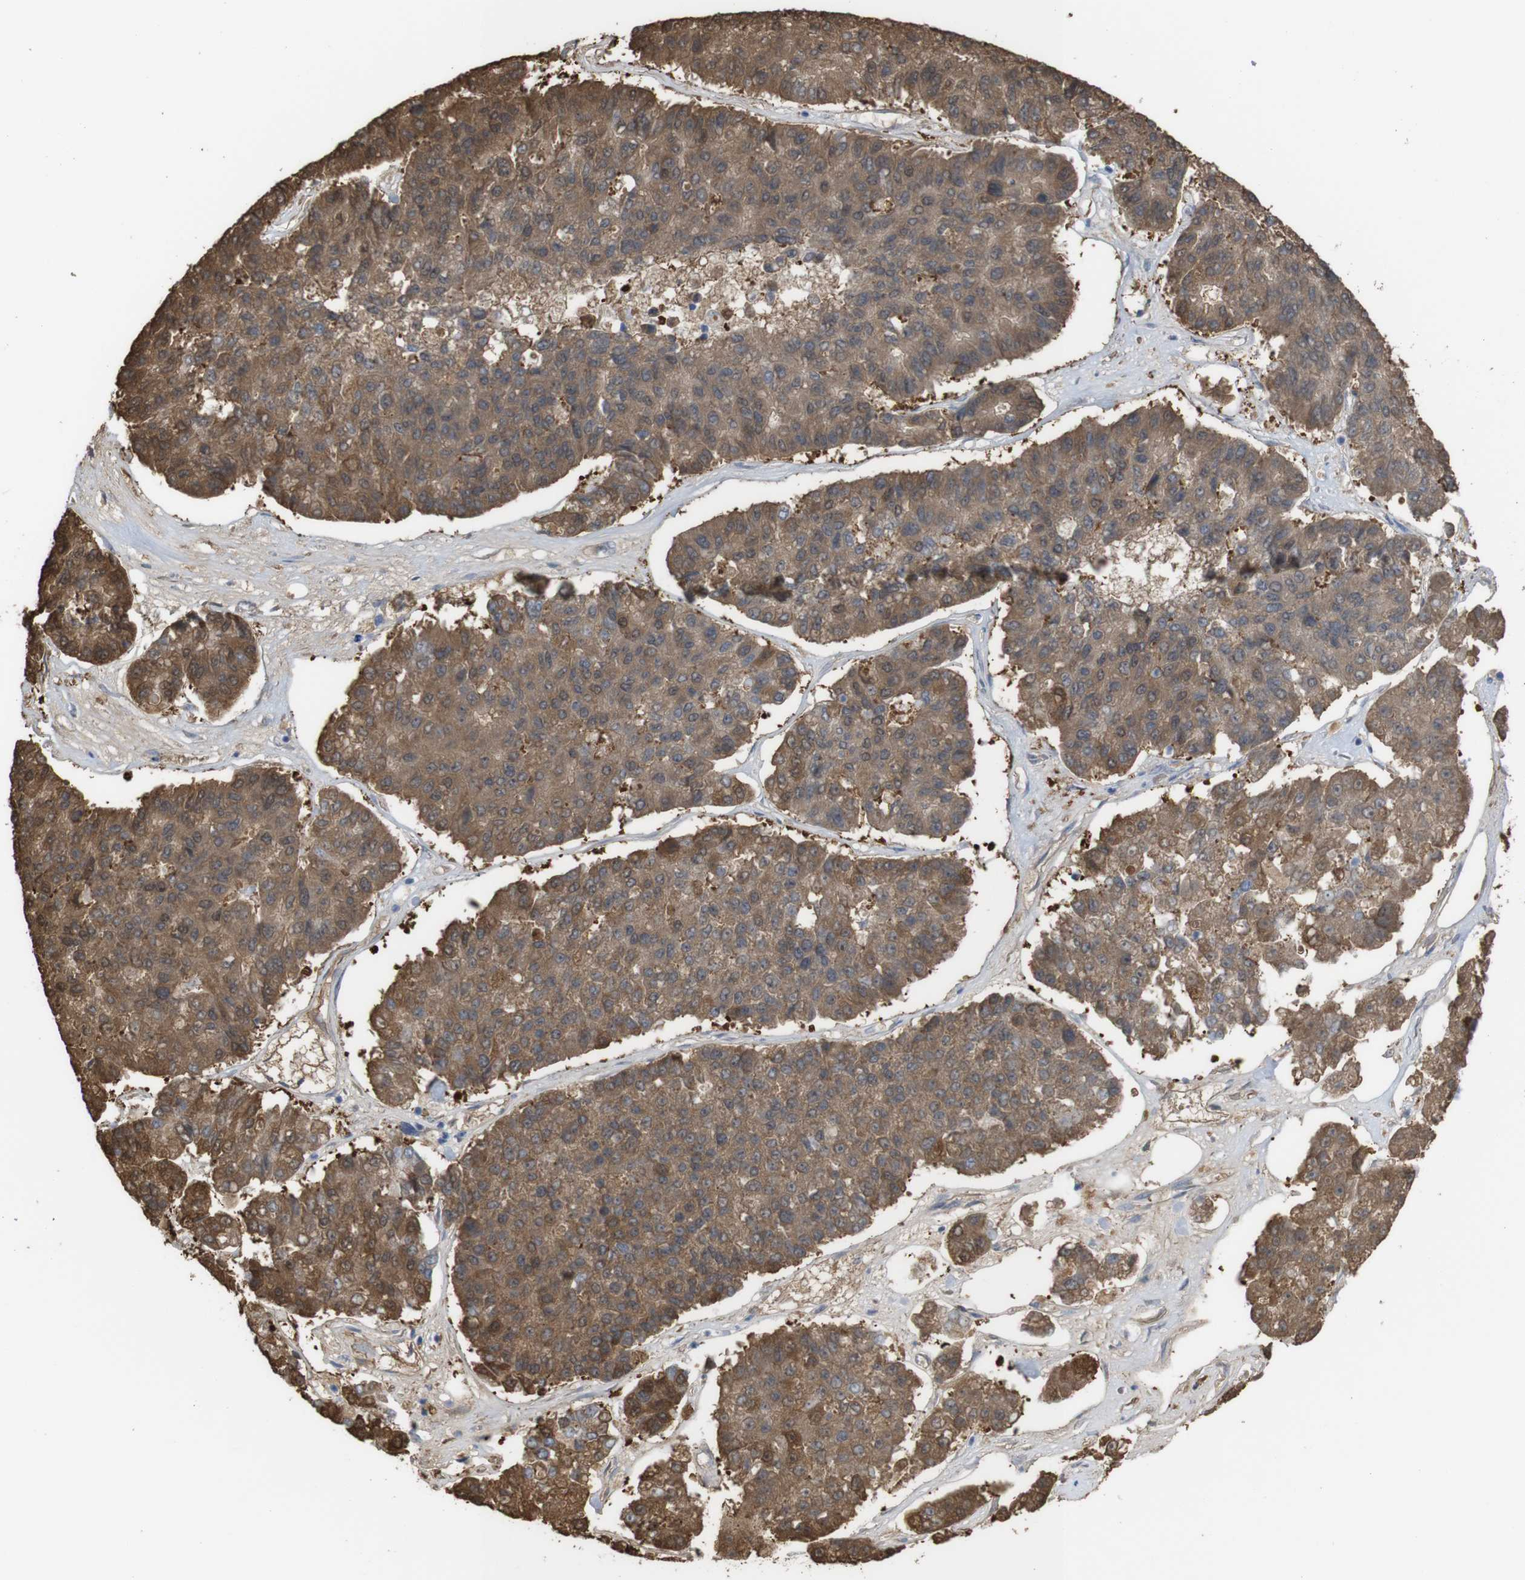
{"staining": {"intensity": "moderate", "quantity": ">75%", "location": "cytoplasmic/membranous"}, "tissue": "pancreatic cancer", "cell_type": "Tumor cells", "image_type": "cancer", "snomed": [{"axis": "morphology", "description": "Adenocarcinoma, NOS"}, {"axis": "topography", "description": "Pancreas"}], "caption": "IHC of human pancreatic cancer demonstrates medium levels of moderate cytoplasmic/membranous staining in approximately >75% of tumor cells. Nuclei are stained in blue.", "gene": "PTPRR", "patient": {"sex": "male", "age": 50}}